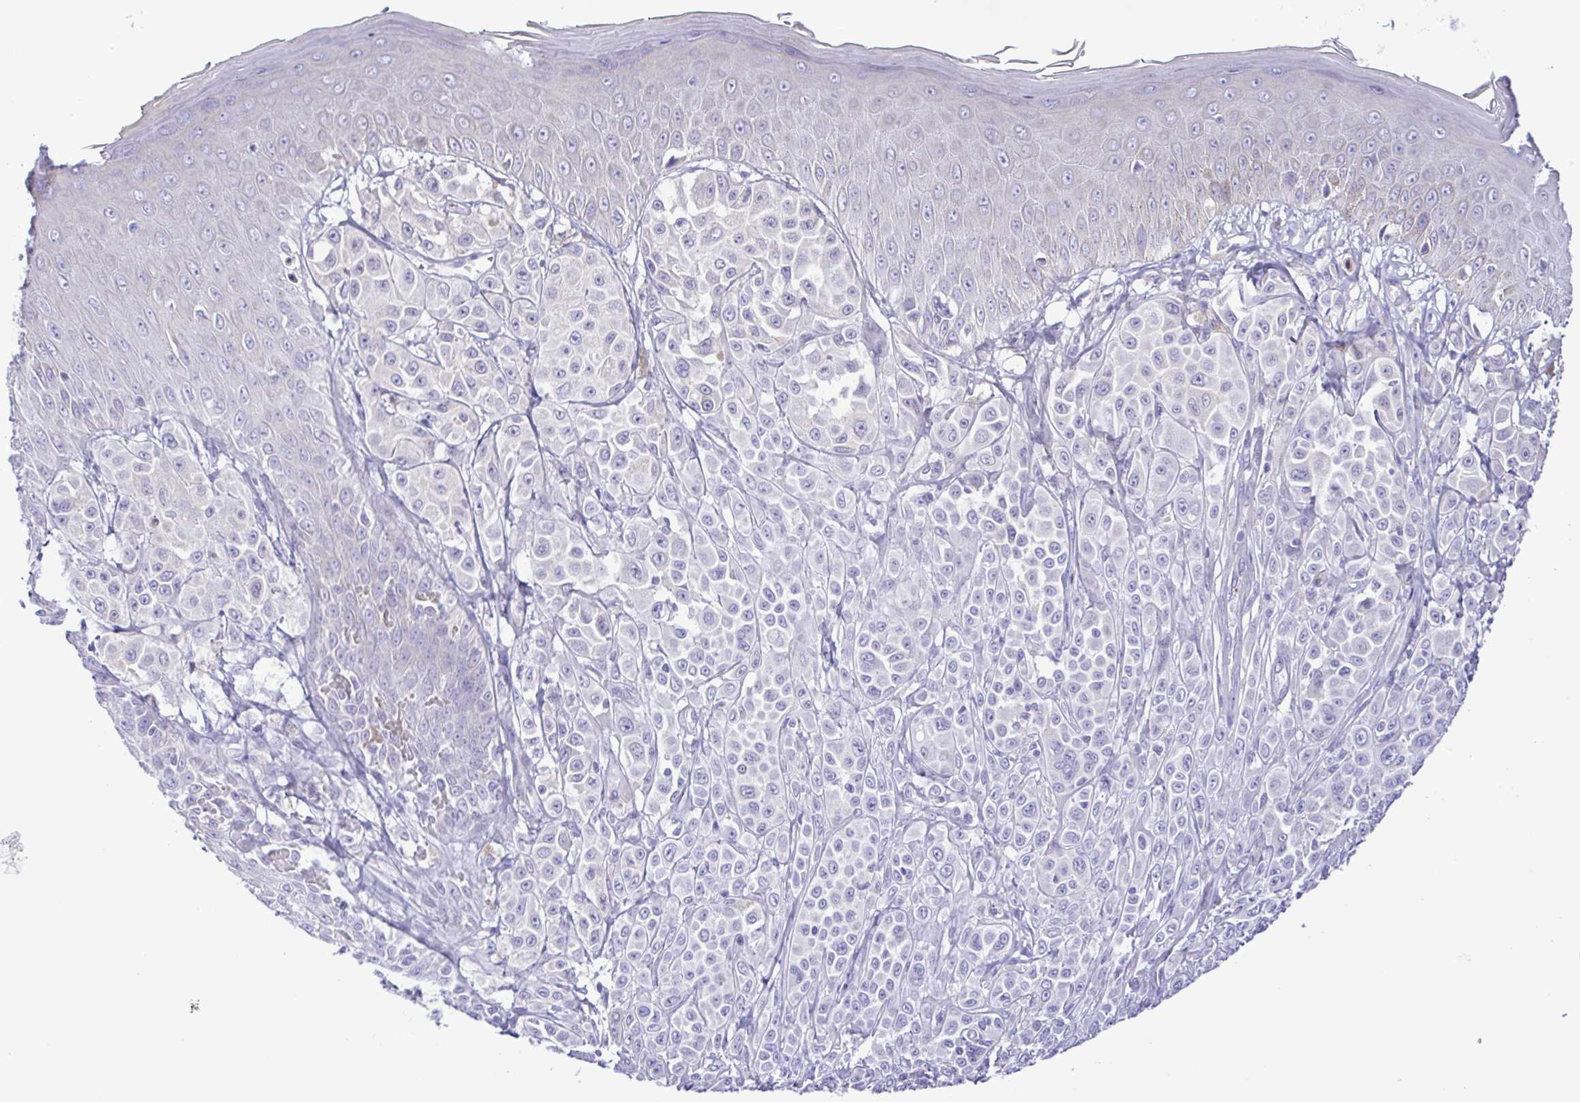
{"staining": {"intensity": "negative", "quantity": "none", "location": "none"}, "tissue": "melanoma", "cell_type": "Tumor cells", "image_type": "cancer", "snomed": [{"axis": "morphology", "description": "Malignant melanoma, NOS"}, {"axis": "topography", "description": "Skin"}], "caption": "Histopathology image shows no significant protein staining in tumor cells of malignant melanoma. (Stains: DAB (3,3'-diaminobenzidine) immunohistochemistry (IHC) with hematoxylin counter stain, Microscopy: brightfield microscopy at high magnification).", "gene": "GABBR2", "patient": {"sex": "male", "age": 67}}